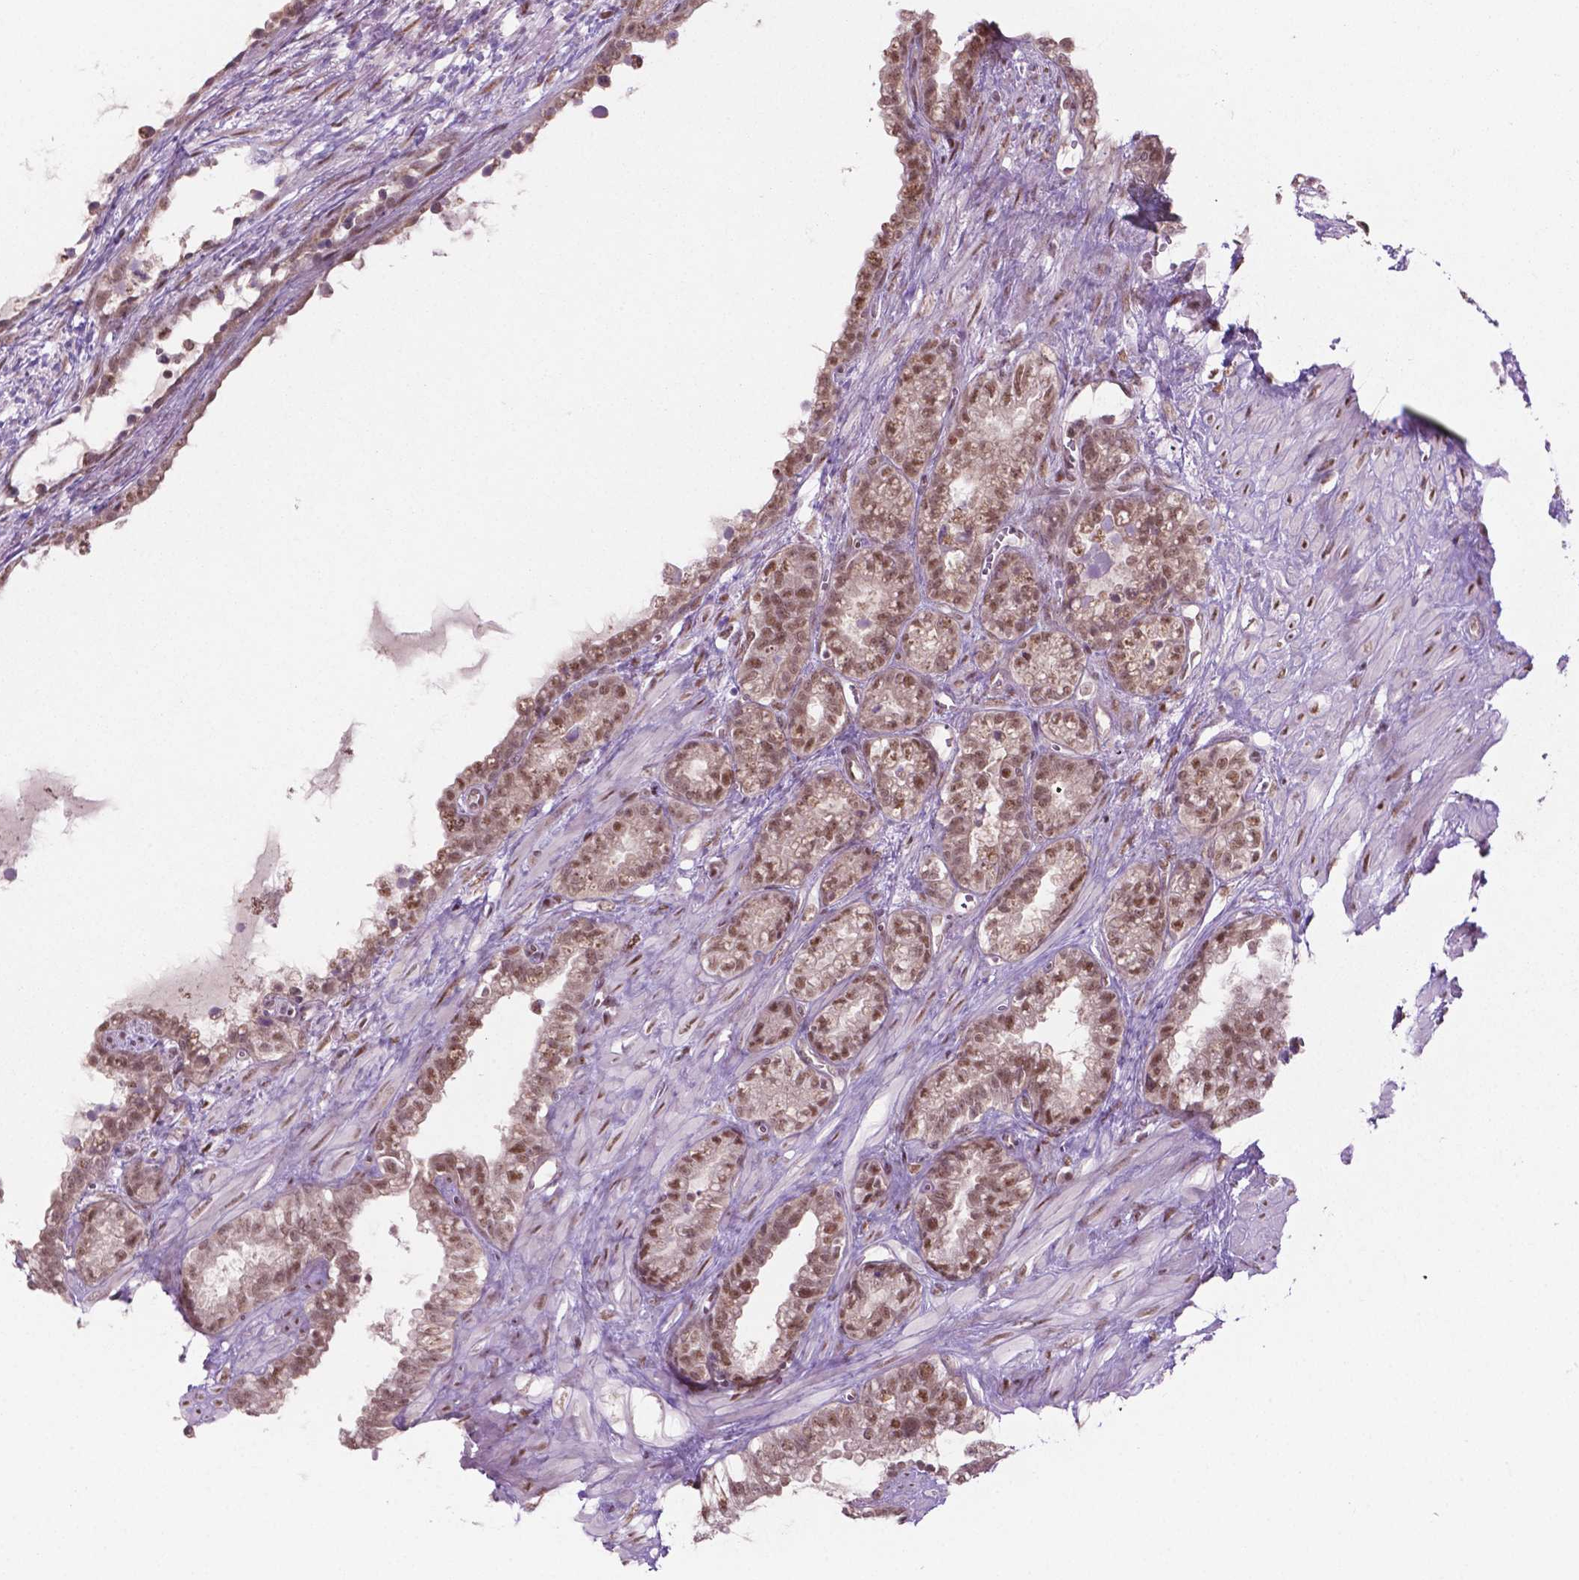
{"staining": {"intensity": "moderate", "quantity": ">75%", "location": "nuclear"}, "tissue": "seminal vesicle", "cell_type": "Glandular cells", "image_type": "normal", "snomed": [{"axis": "morphology", "description": "Normal tissue, NOS"}, {"axis": "morphology", "description": "Urothelial carcinoma, NOS"}, {"axis": "topography", "description": "Urinary bladder"}, {"axis": "topography", "description": "Seminal veicle"}], "caption": "Seminal vesicle stained for a protein (brown) reveals moderate nuclear positive expression in about >75% of glandular cells.", "gene": "PHAX", "patient": {"sex": "male", "age": 76}}